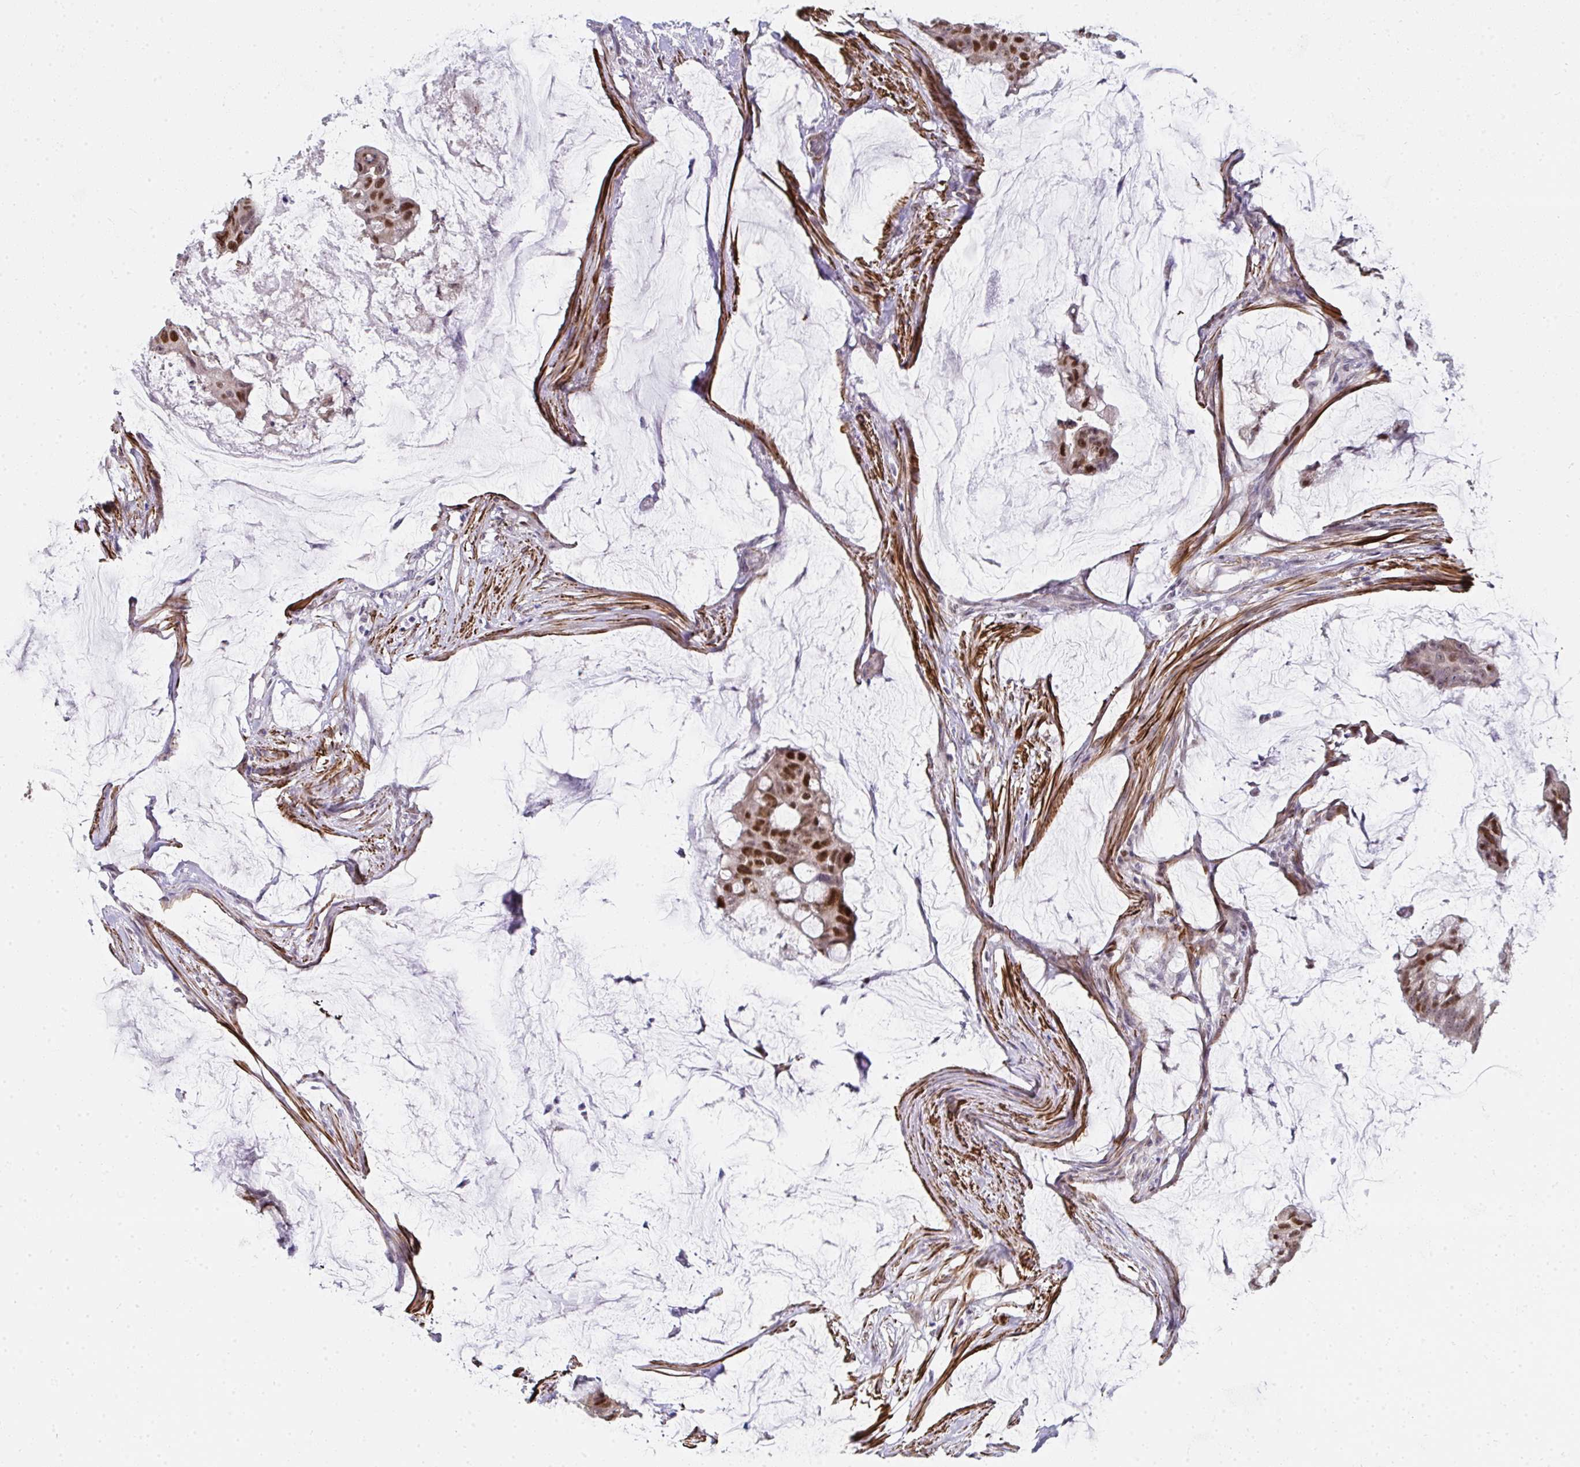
{"staining": {"intensity": "moderate", "quantity": "25%-75%", "location": "nuclear"}, "tissue": "colorectal cancer", "cell_type": "Tumor cells", "image_type": "cancer", "snomed": [{"axis": "morphology", "description": "Adenocarcinoma, NOS"}, {"axis": "topography", "description": "Colon"}], "caption": "IHC (DAB) staining of colorectal cancer displays moderate nuclear protein staining in approximately 25%-75% of tumor cells.", "gene": "GINS2", "patient": {"sex": "male", "age": 62}}